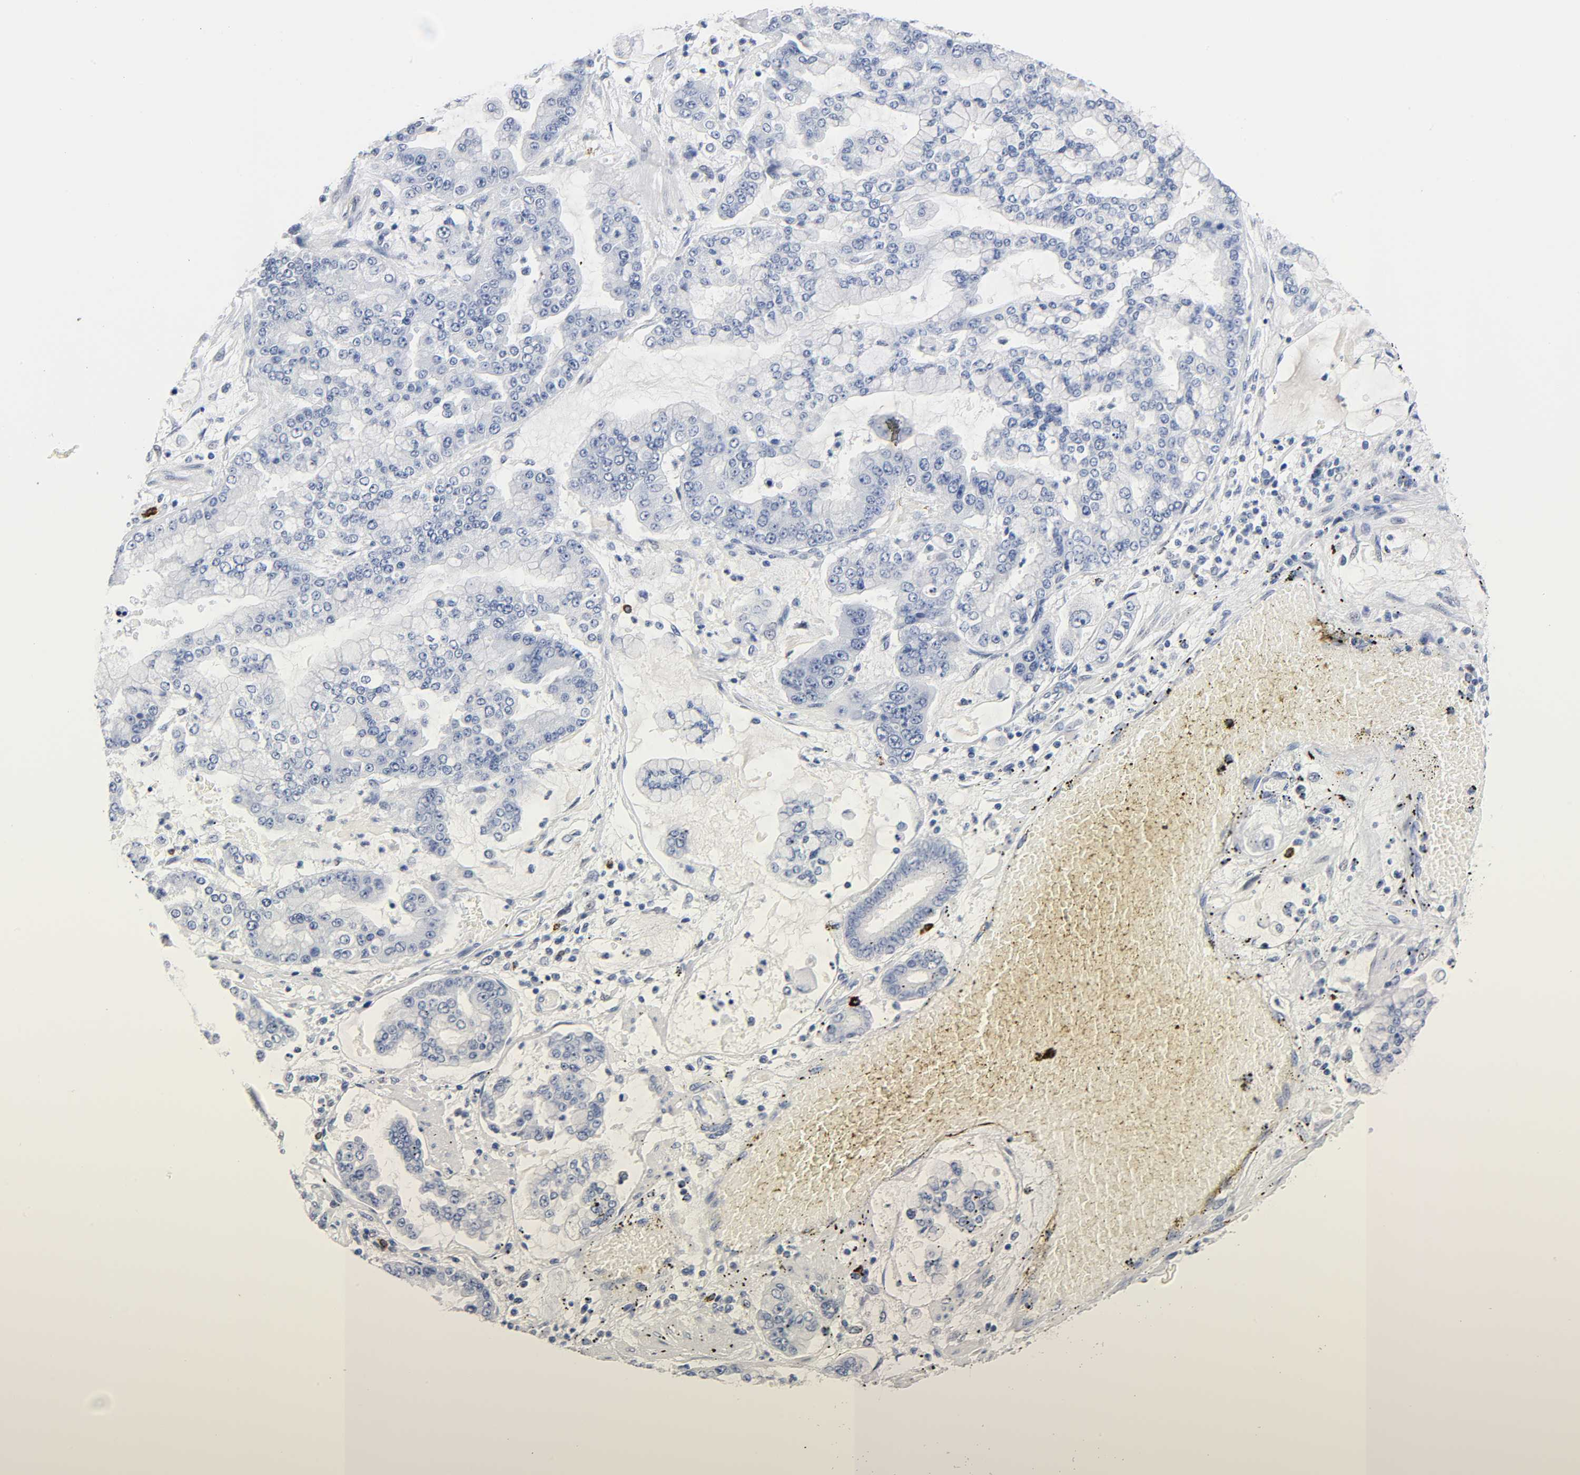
{"staining": {"intensity": "negative", "quantity": "none", "location": "none"}, "tissue": "stomach cancer", "cell_type": "Tumor cells", "image_type": "cancer", "snomed": [{"axis": "morphology", "description": "Normal tissue, NOS"}, {"axis": "morphology", "description": "Adenocarcinoma, NOS"}, {"axis": "topography", "description": "Stomach, upper"}, {"axis": "topography", "description": "Stomach"}], "caption": "Micrograph shows no protein expression in tumor cells of stomach adenocarcinoma tissue.", "gene": "NAB2", "patient": {"sex": "male", "age": 76}}